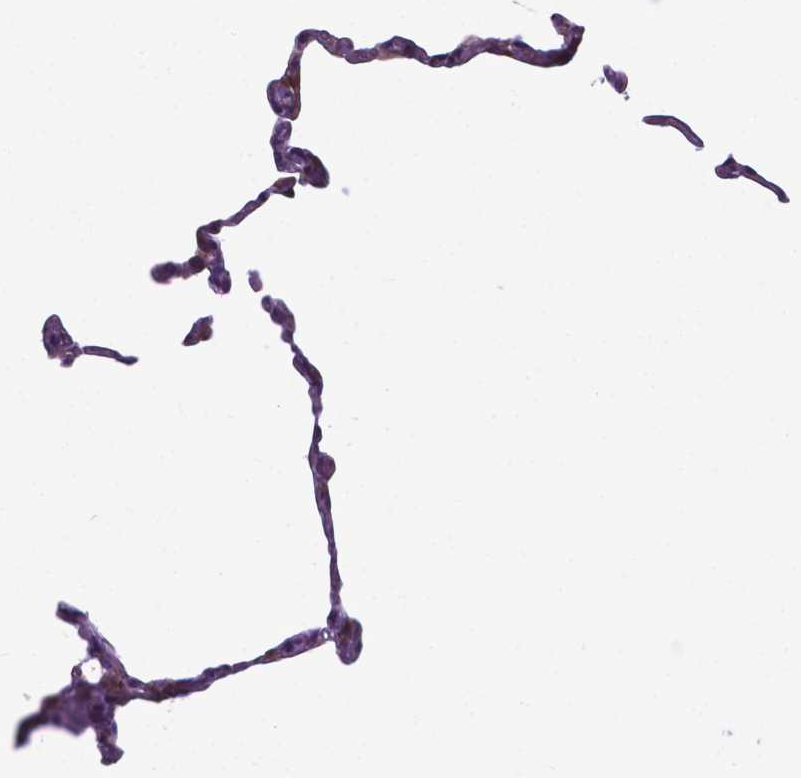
{"staining": {"intensity": "moderate", "quantity": "<25%", "location": "cytoplasmic/membranous"}, "tissue": "lung", "cell_type": "Alveolar cells", "image_type": "normal", "snomed": [{"axis": "morphology", "description": "Normal tissue, NOS"}, {"axis": "topography", "description": "Lung"}], "caption": "Protein expression by immunohistochemistry demonstrates moderate cytoplasmic/membranous staining in approximately <25% of alveolar cells in normal lung. The staining is performed using DAB brown chromogen to label protein expression. The nuclei are counter-stained blue using hematoxylin.", "gene": "RPL6", "patient": {"sex": "female", "age": 57}}